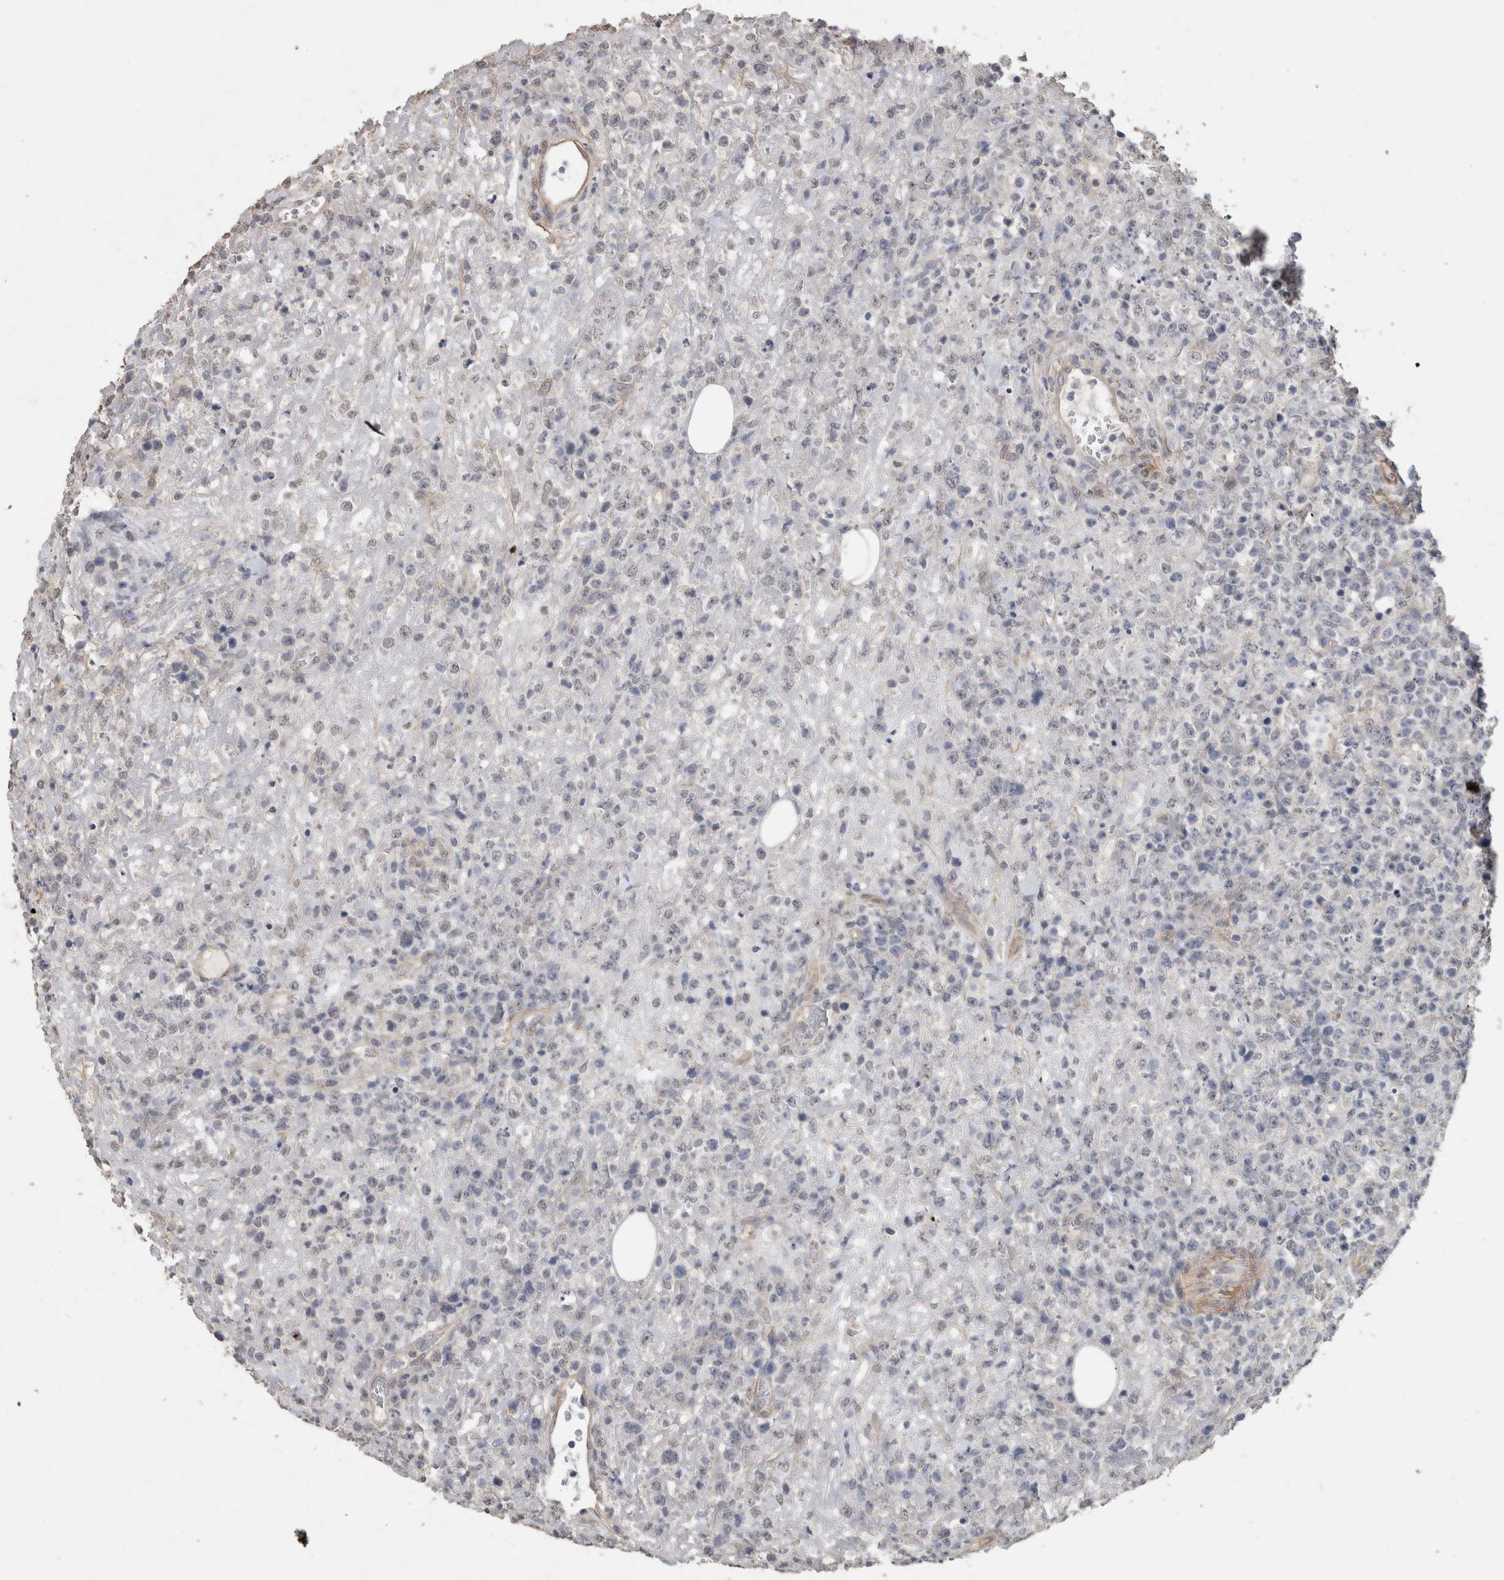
{"staining": {"intensity": "negative", "quantity": "none", "location": "none"}, "tissue": "lymphoma", "cell_type": "Tumor cells", "image_type": "cancer", "snomed": [{"axis": "morphology", "description": "Malignant lymphoma, non-Hodgkin's type, High grade"}, {"axis": "topography", "description": "Colon"}], "caption": "High power microscopy photomicrograph of an immunohistochemistry (IHC) histopathology image of lymphoma, revealing no significant positivity in tumor cells.", "gene": "RECK", "patient": {"sex": "female", "age": 53}}